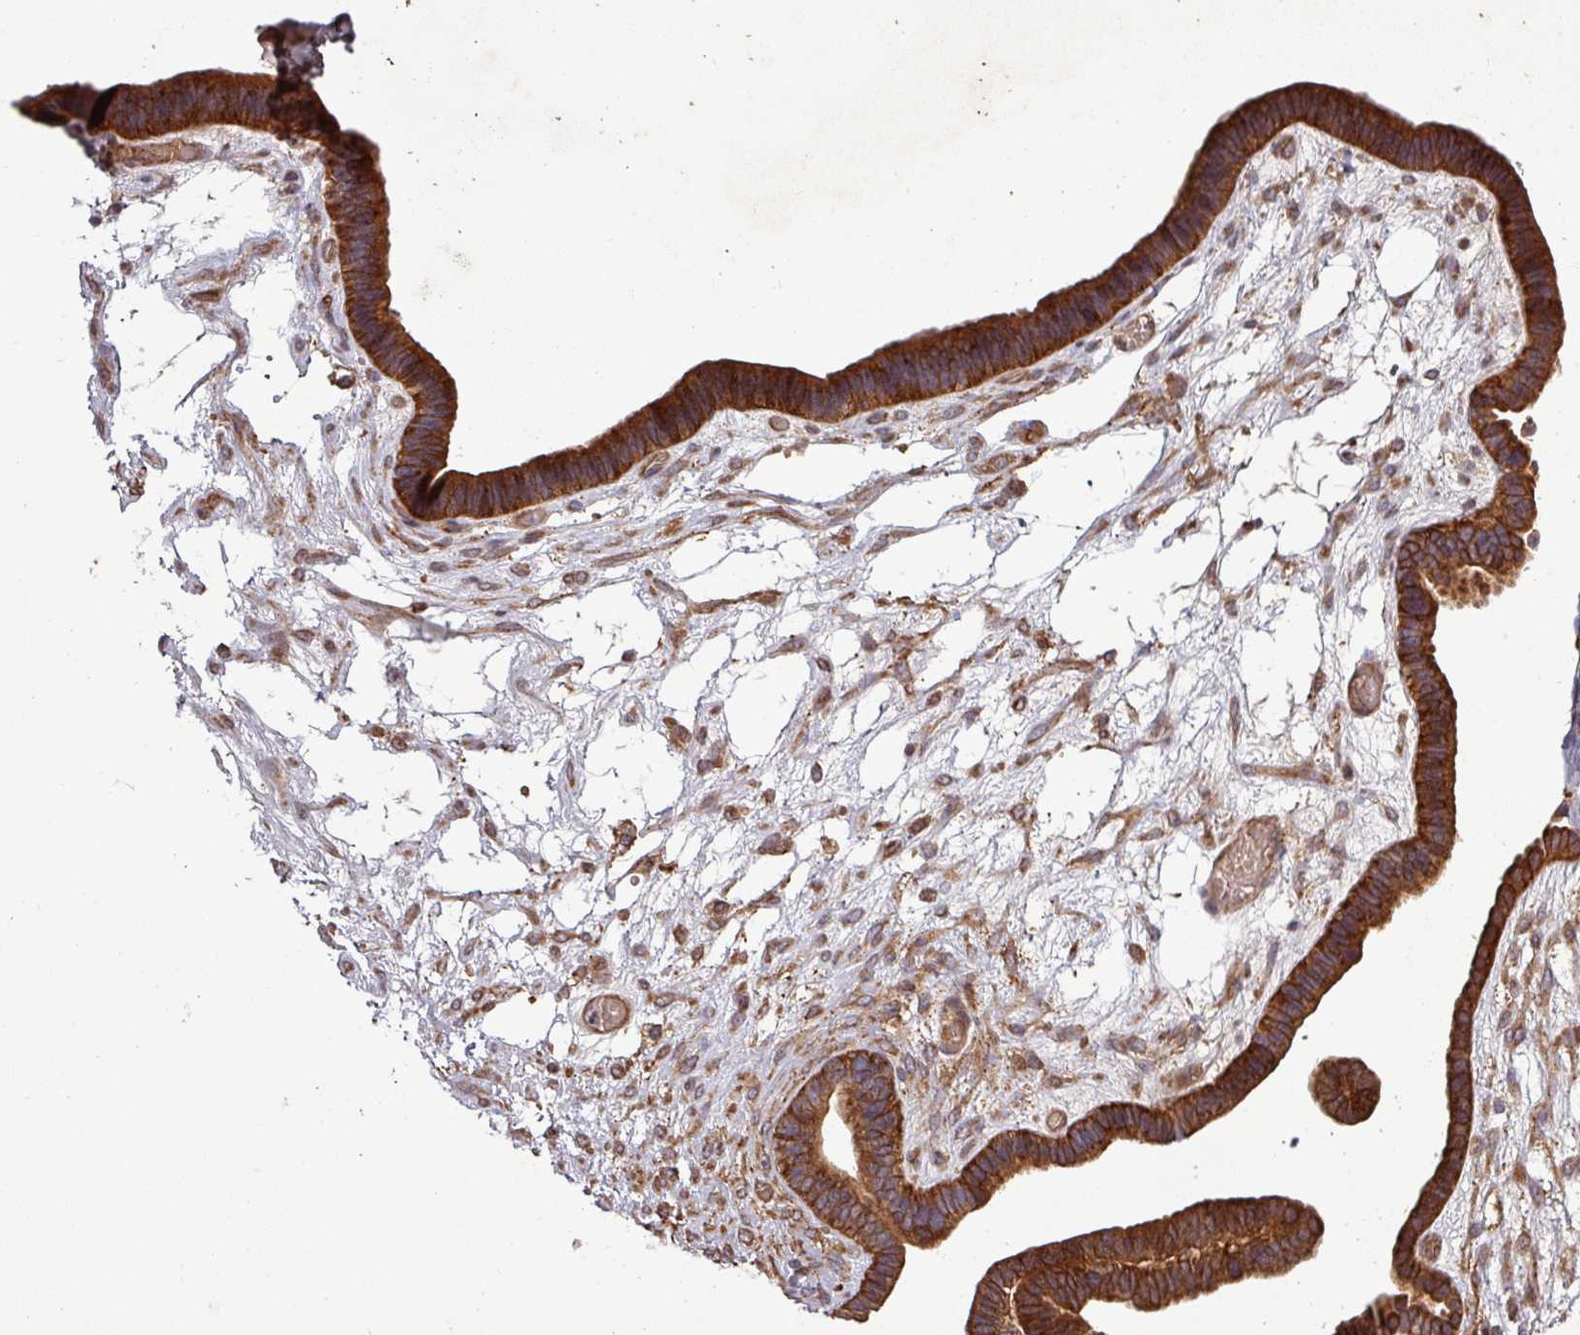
{"staining": {"intensity": "strong", "quantity": ">75%", "location": "cytoplasmic/membranous"}, "tissue": "ovarian cancer", "cell_type": "Tumor cells", "image_type": "cancer", "snomed": [{"axis": "morphology", "description": "Cystadenocarcinoma, serous, NOS"}, {"axis": "topography", "description": "Ovary"}], "caption": "Strong cytoplasmic/membranous expression is appreciated in about >75% of tumor cells in ovarian serous cystadenocarcinoma.", "gene": "SIRPB2", "patient": {"sex": "female", "age": 56}}